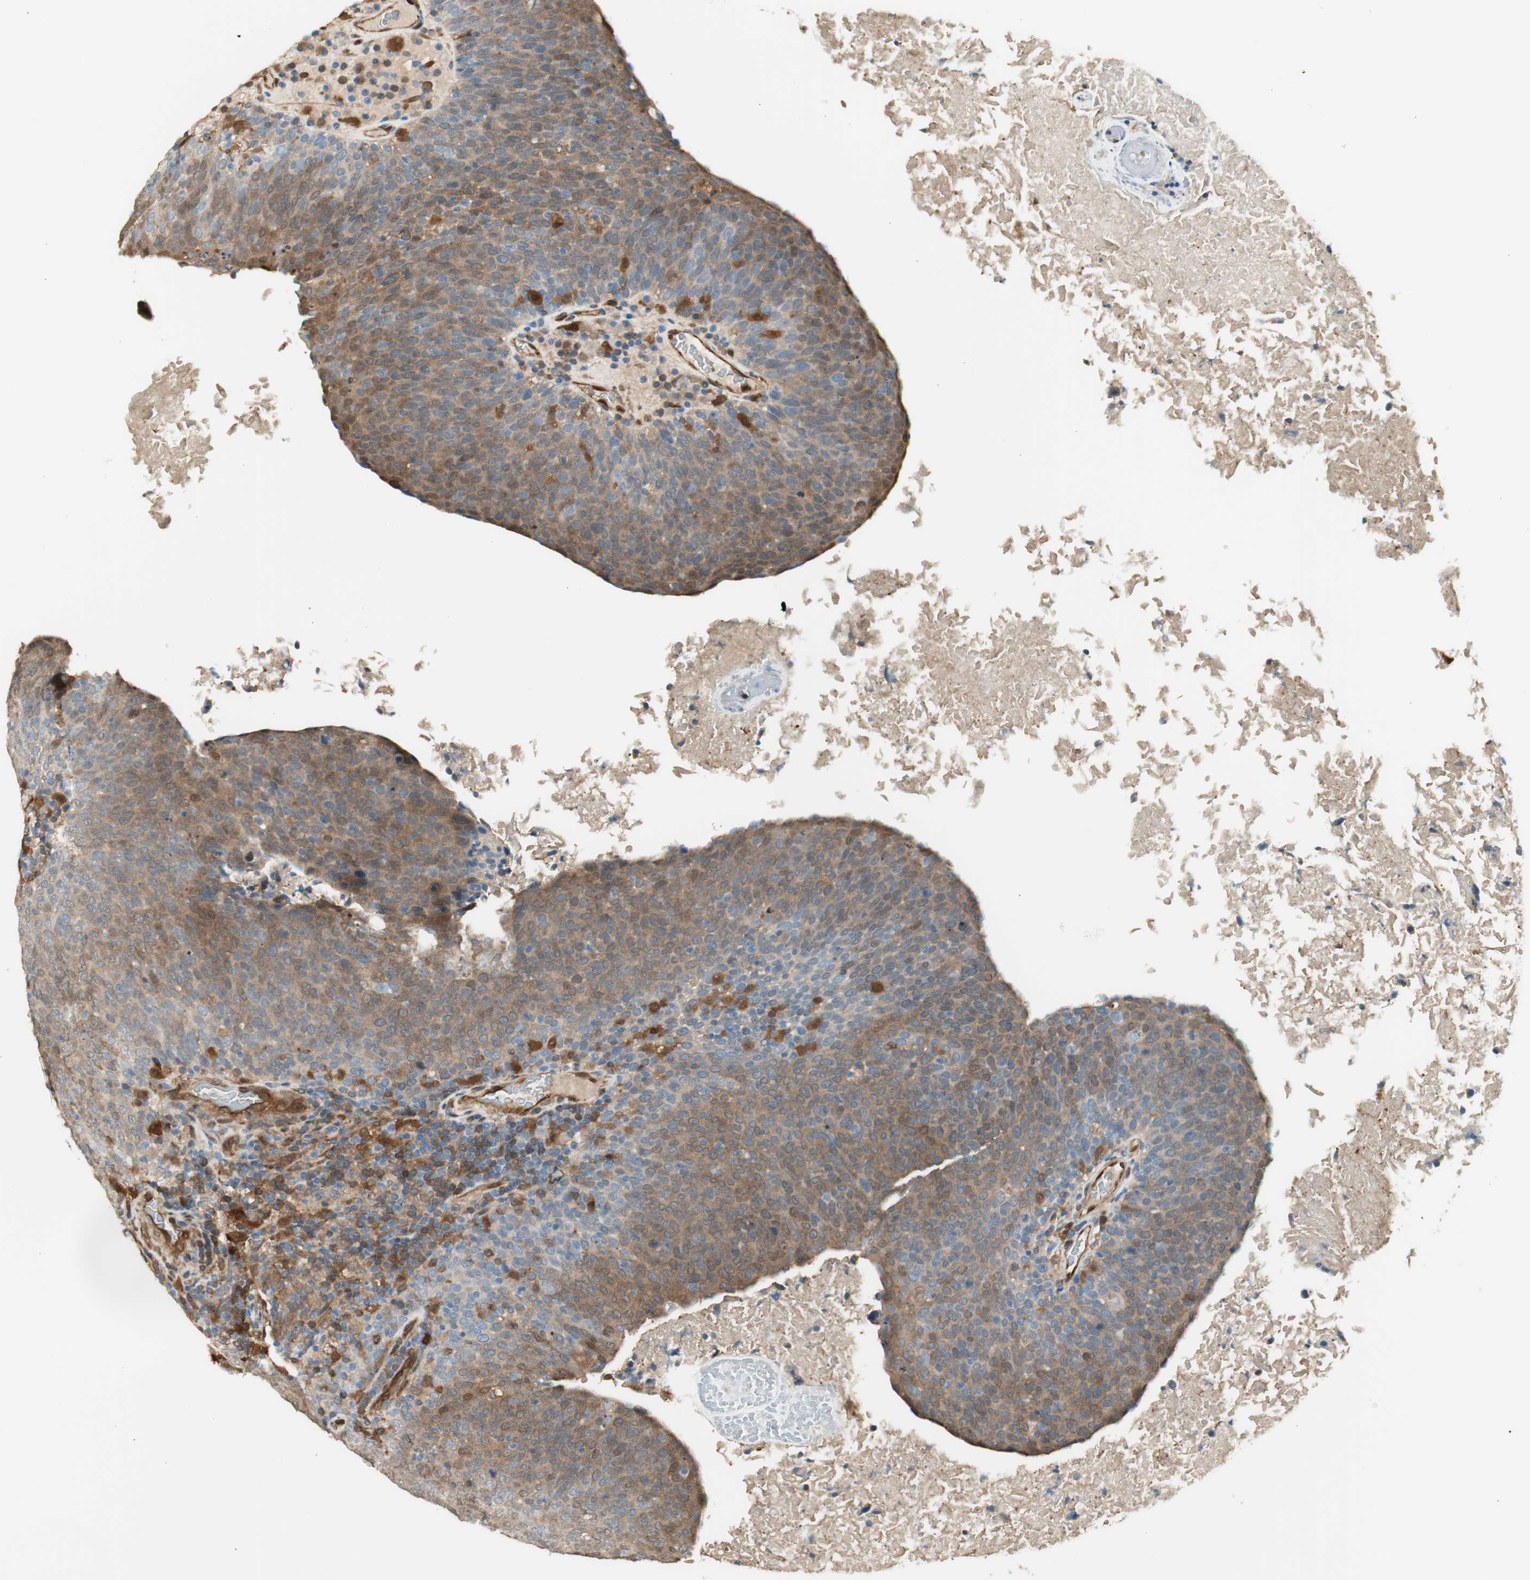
{"staining": {"intensity": "moderate", "quantity": "25%-75%", "location": "cytoplasmic/membranous"}, "tissue": "head and neck cancer", "cell_type": "Tumor cells", "image_type": "cancer", "snomed": [{"axis": "morphology", "description": "Squamous cell carcinoma, NOS"}, {"axis": "morphology", "description": "Squamous cell carcinoma, metastatic, NOS"}, {"axis": "topography", "description": "Lymph node"}, {"axis": "topography", "description": "Head-Neck"}], "caption": "Tumor cells show medium levels of moderate cytoplasmic/membranous staining in approximately 25%-75% of cells in head and neck squamous cell carcinoma.", "gene": "SERPINB6", "patient": {"sex": "male", "age": 62}}